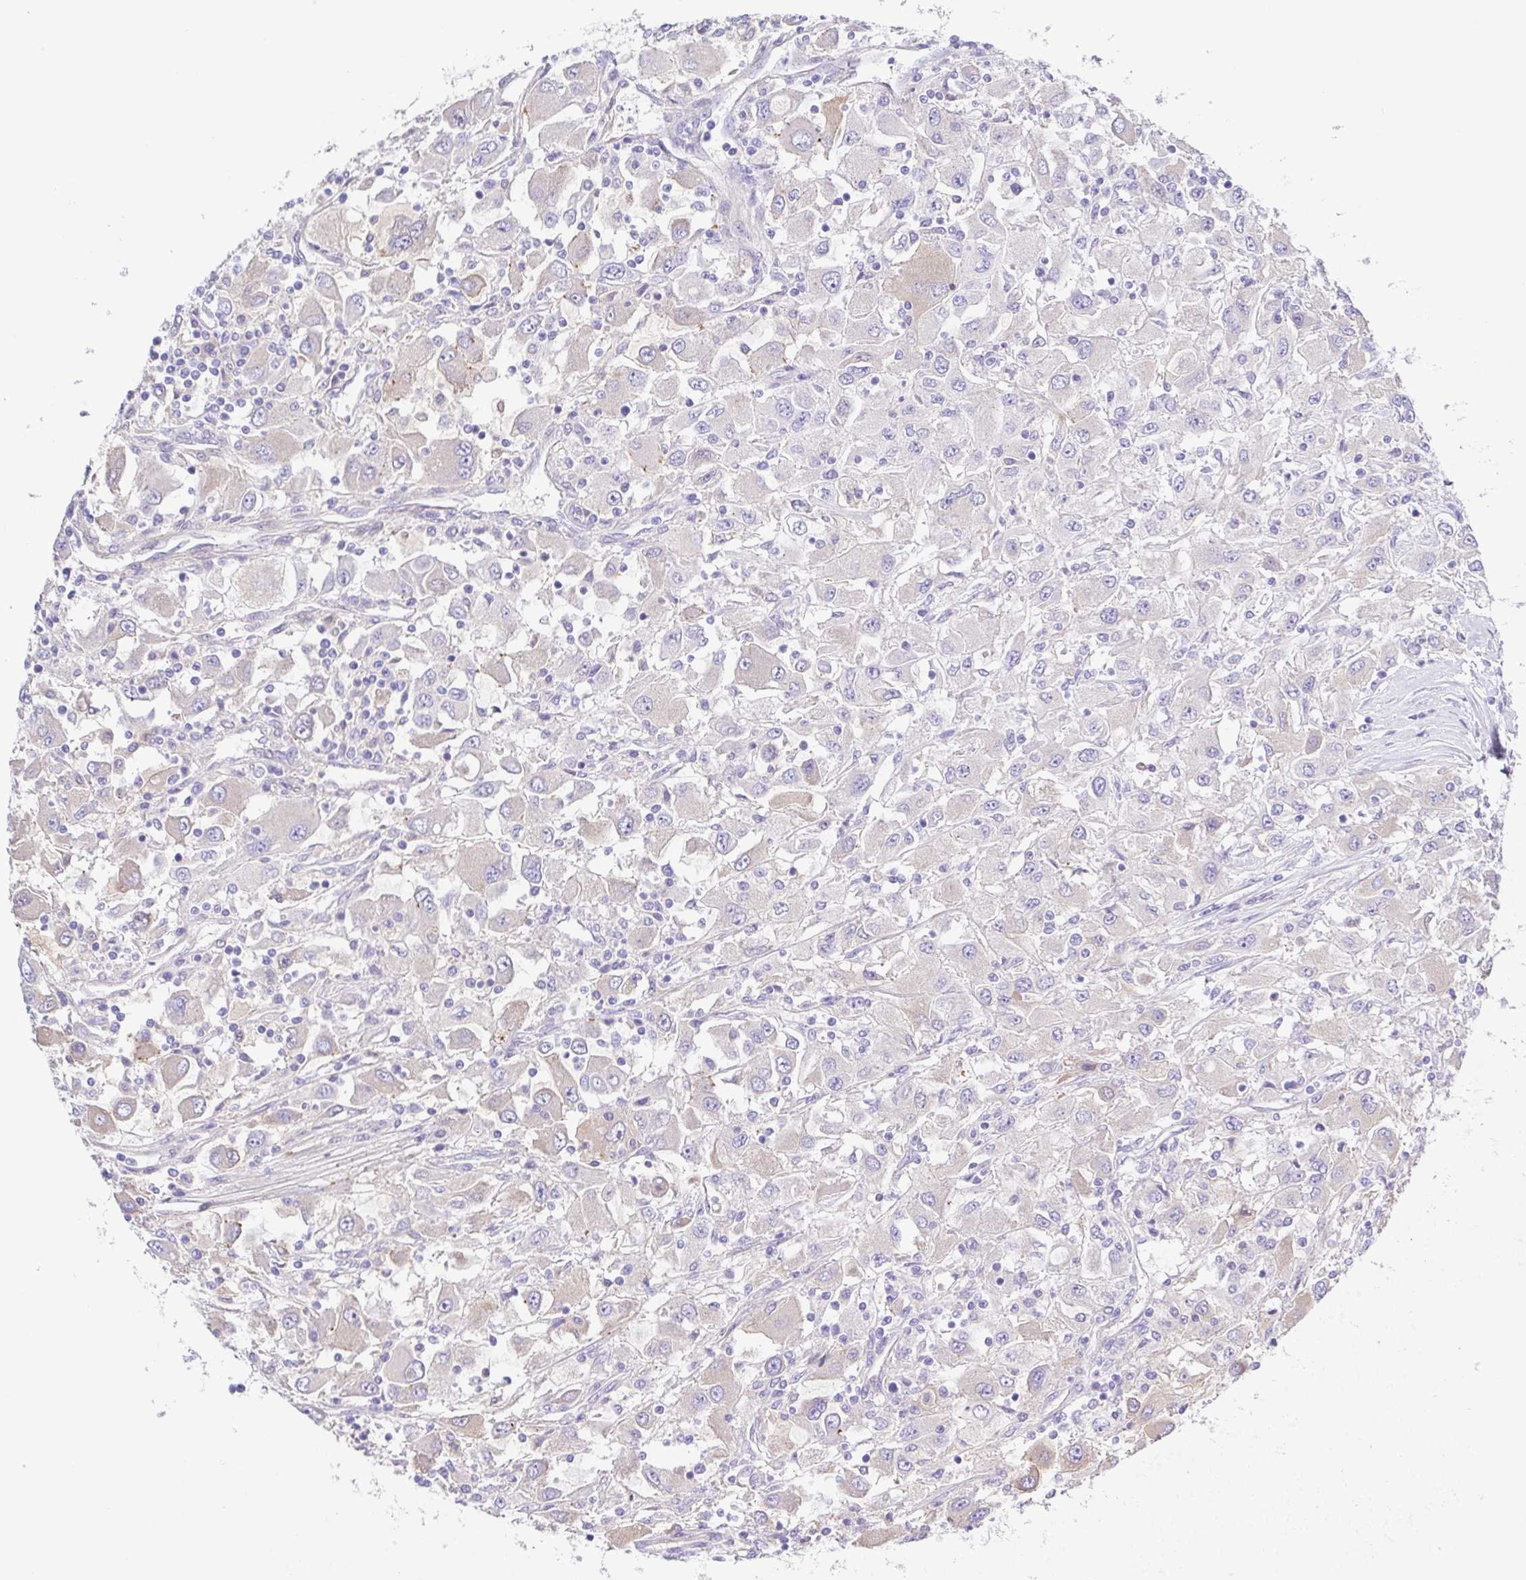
{"staining": {"intensity": "negative", "quantity": "none", "location": "none"}, "tissue": "renal cancer", "cell_type": "Tumor cells", "image_type": "cancer", "snomed": [{"axis": "morphology", "description": "Adenocarcinoma, NOS"}, {"axis": "topography", "description": "Kidney"}], "caption": "This is an immunohistochemistry histopathology image of adenocarcinoma (renal). There is no expression in tumor cells.", "gene": "A1BG", "patient": {"sex": "female", "age": 67}}